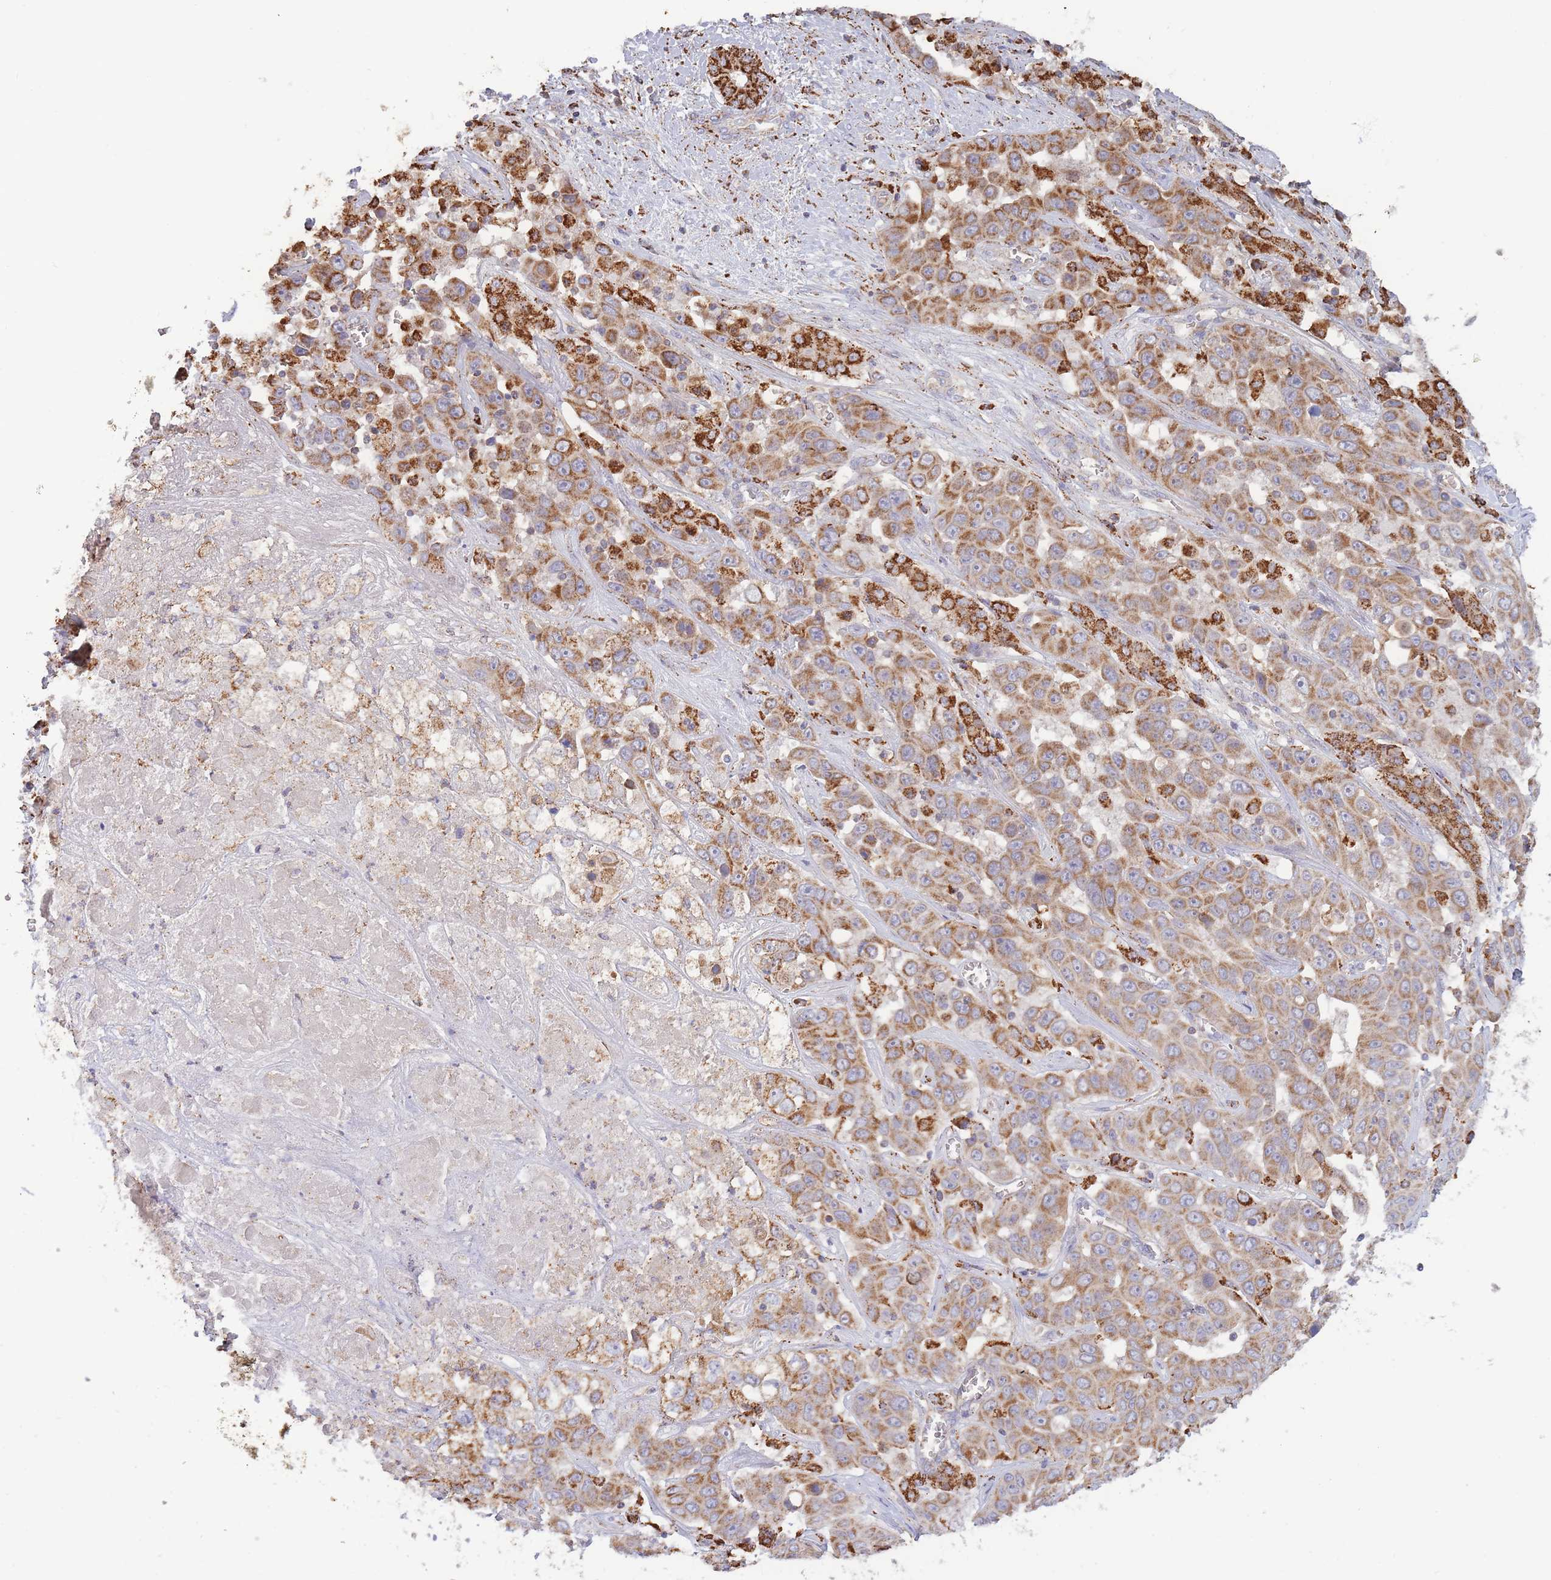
{"staining": {"intensity": "strong", "quantity": ">75%", "location": "cytoplasmic/membranous"}, "tissue": "liver cancer", "cell_type": "Tumor cells", "image_type": "cancer", "snomed": [{"axis": "morphology", "description": "Cholangiocarcinoma"}, {"axis": "topography", "description": "Liver"}], "caption": "There is high levels of strong cytoplasmic/membranous staining in tumor cells of liver cancer, as demonstrated by immunohistochemical staining (brown color).", "gene": "MRPL17", "patient": {"sex": "female", "age": 52}}